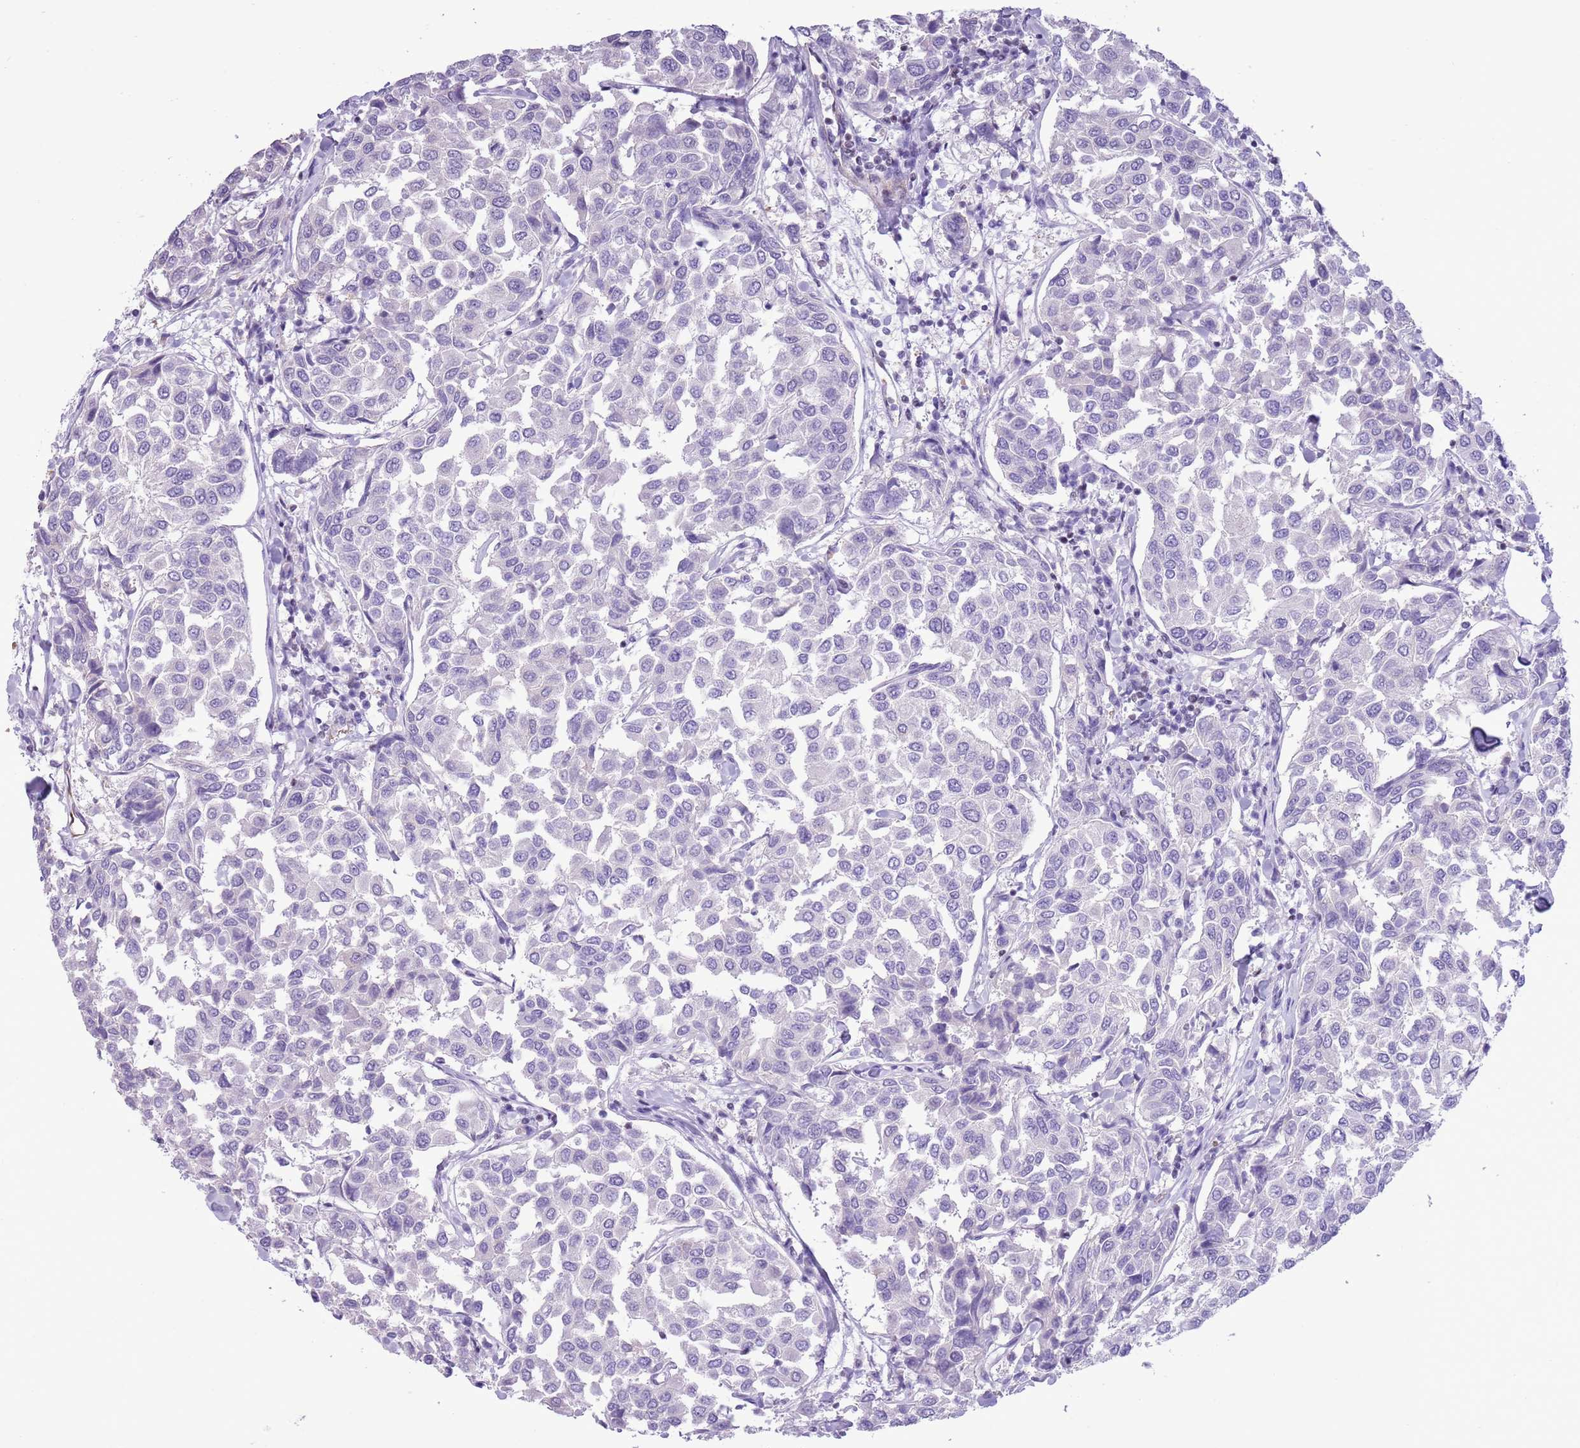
{"staining": {"intensity": "negative", "quantity": "none", "location": "none"}, "tissue": "breast cancer", "cell_type": "Tumor cells", "image_type": "cancer", "snomed": [{"axis": "morphology", "description": "Duct carcinoma"}, {"axis": "topography", "description": "Breast"}], "caption": "Breast invasive ductal carcinoma stained for a protein using immunohistochemistry demonstrates no staining tumor cells.", "gene": "BCL11B", "patient": {"sex": "female", "age": 55}}